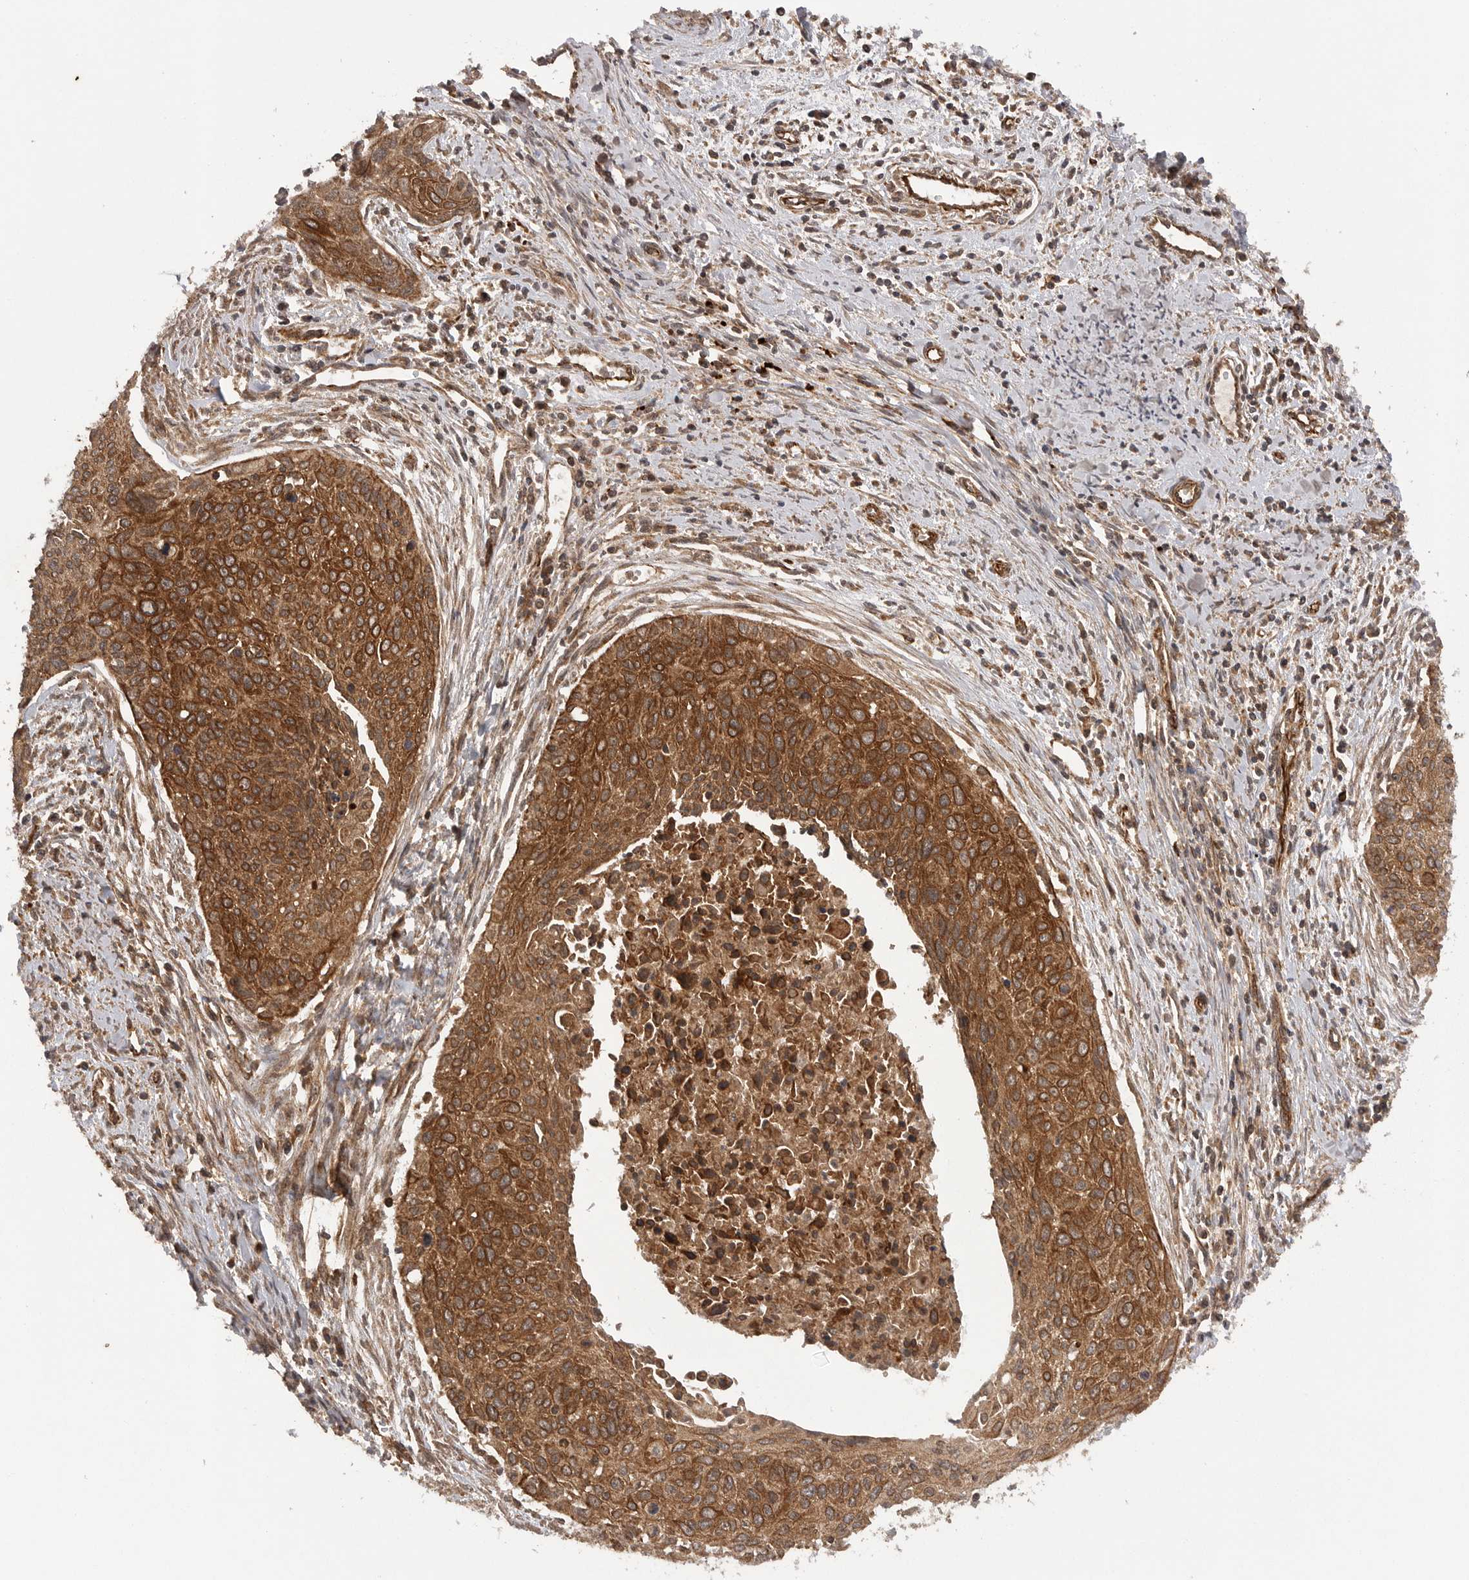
{"staining": {"intensity": "strong", "quantity": ">75%", "location": "cytoplasmic/membranous"}, "tissue": "cervical cancer", "cell_type": "Tumor cells", "image_type": "cancer", "snomed": [{"axis": "morphology", "description": "Squamous cell carcinoma, NOS"}, {"axis": "topography", "description": "Cervix"}], "caption": "Protein staining demonstrates strong cytoplasmic/membranous expression in about >75% of tumor cells in cervical cancer (squamous cell carcinoma).", "gene": "PRDX4", "patient": {"sex": "female", "age": 55}}